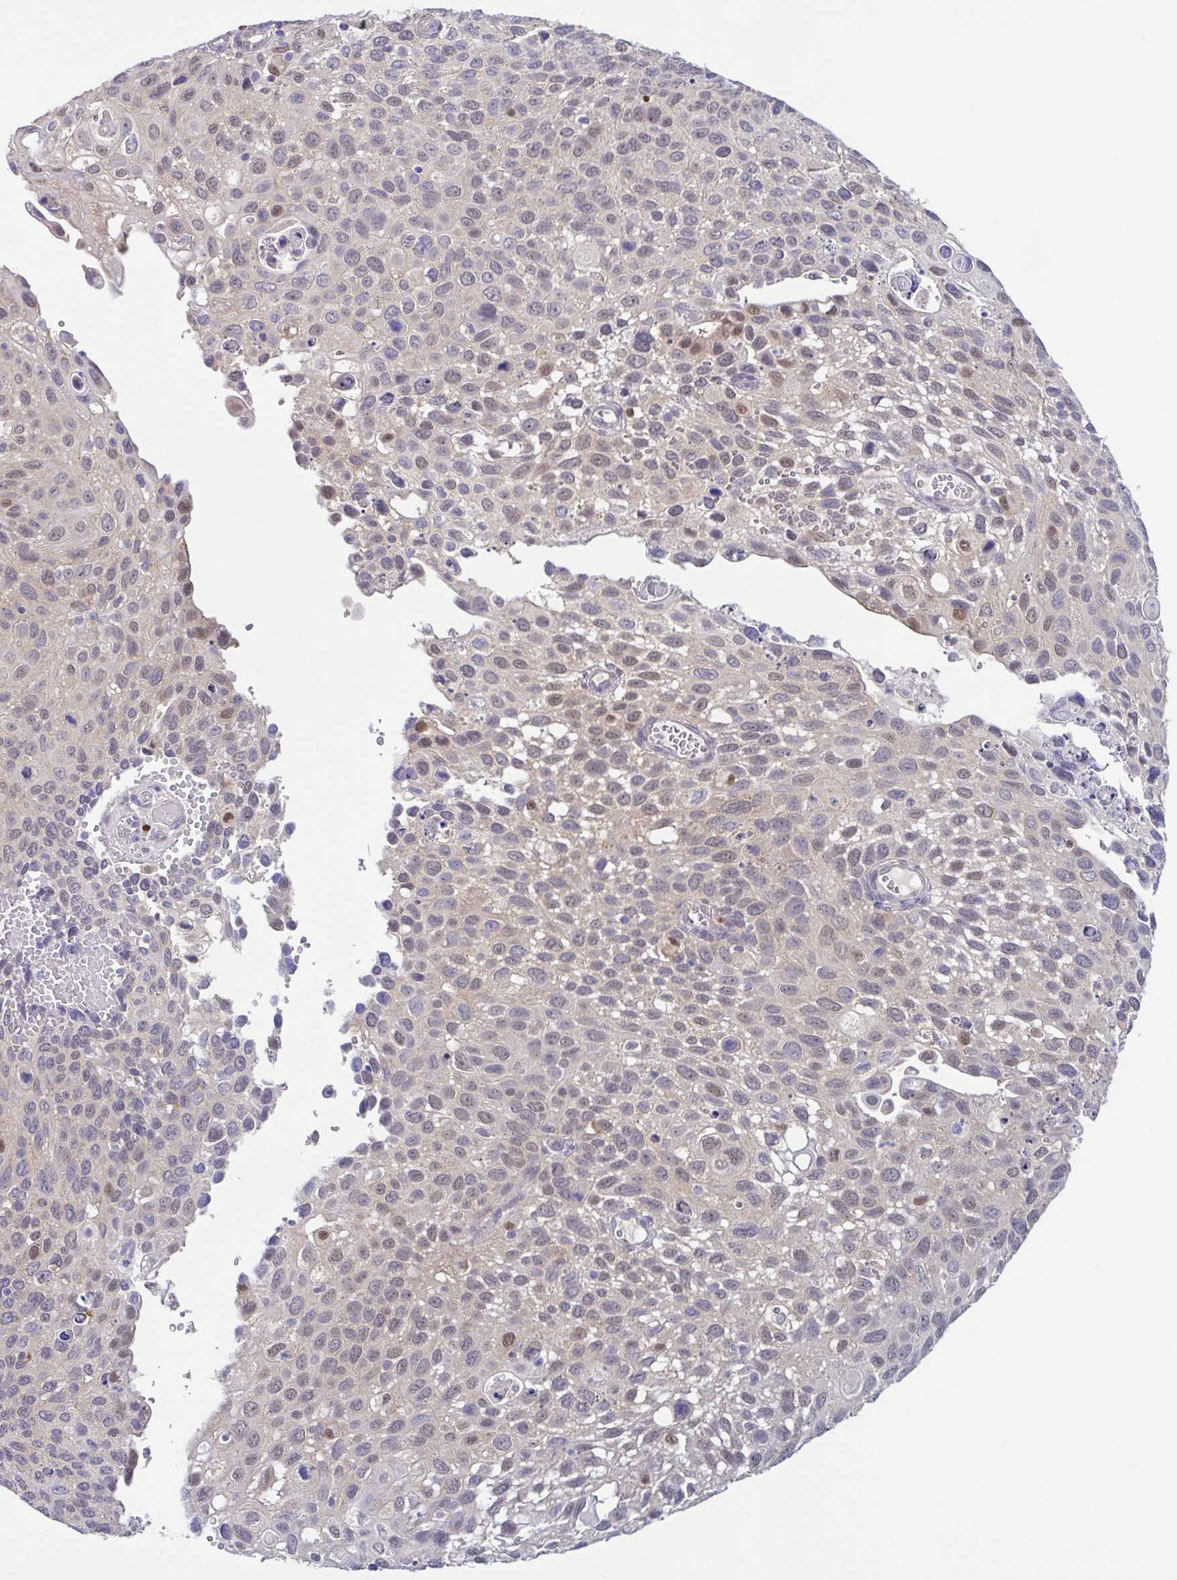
{"staining": {"intensity": "moderate", "quantity": "<25%", "location": "nuclear"}, "tissue": "cervical cancer", "cell_type": "Tumor cells", "image_type": "cancer", "snomed": [{"axis": "morphology", "description": "Squamous cell carcinoma, NOS"}, {"axis": "topography", "description": "Cervix"}], "caption": "An immunohistochemistry (IHC) histopathology image of neoplastic tissue is shown. Protein staining in brown highlights moderate nuclear positivity in cervical cancer within tumor cells.", "gene": "UBE2Q1", "patient": {"sex": "female", "age": 70}}